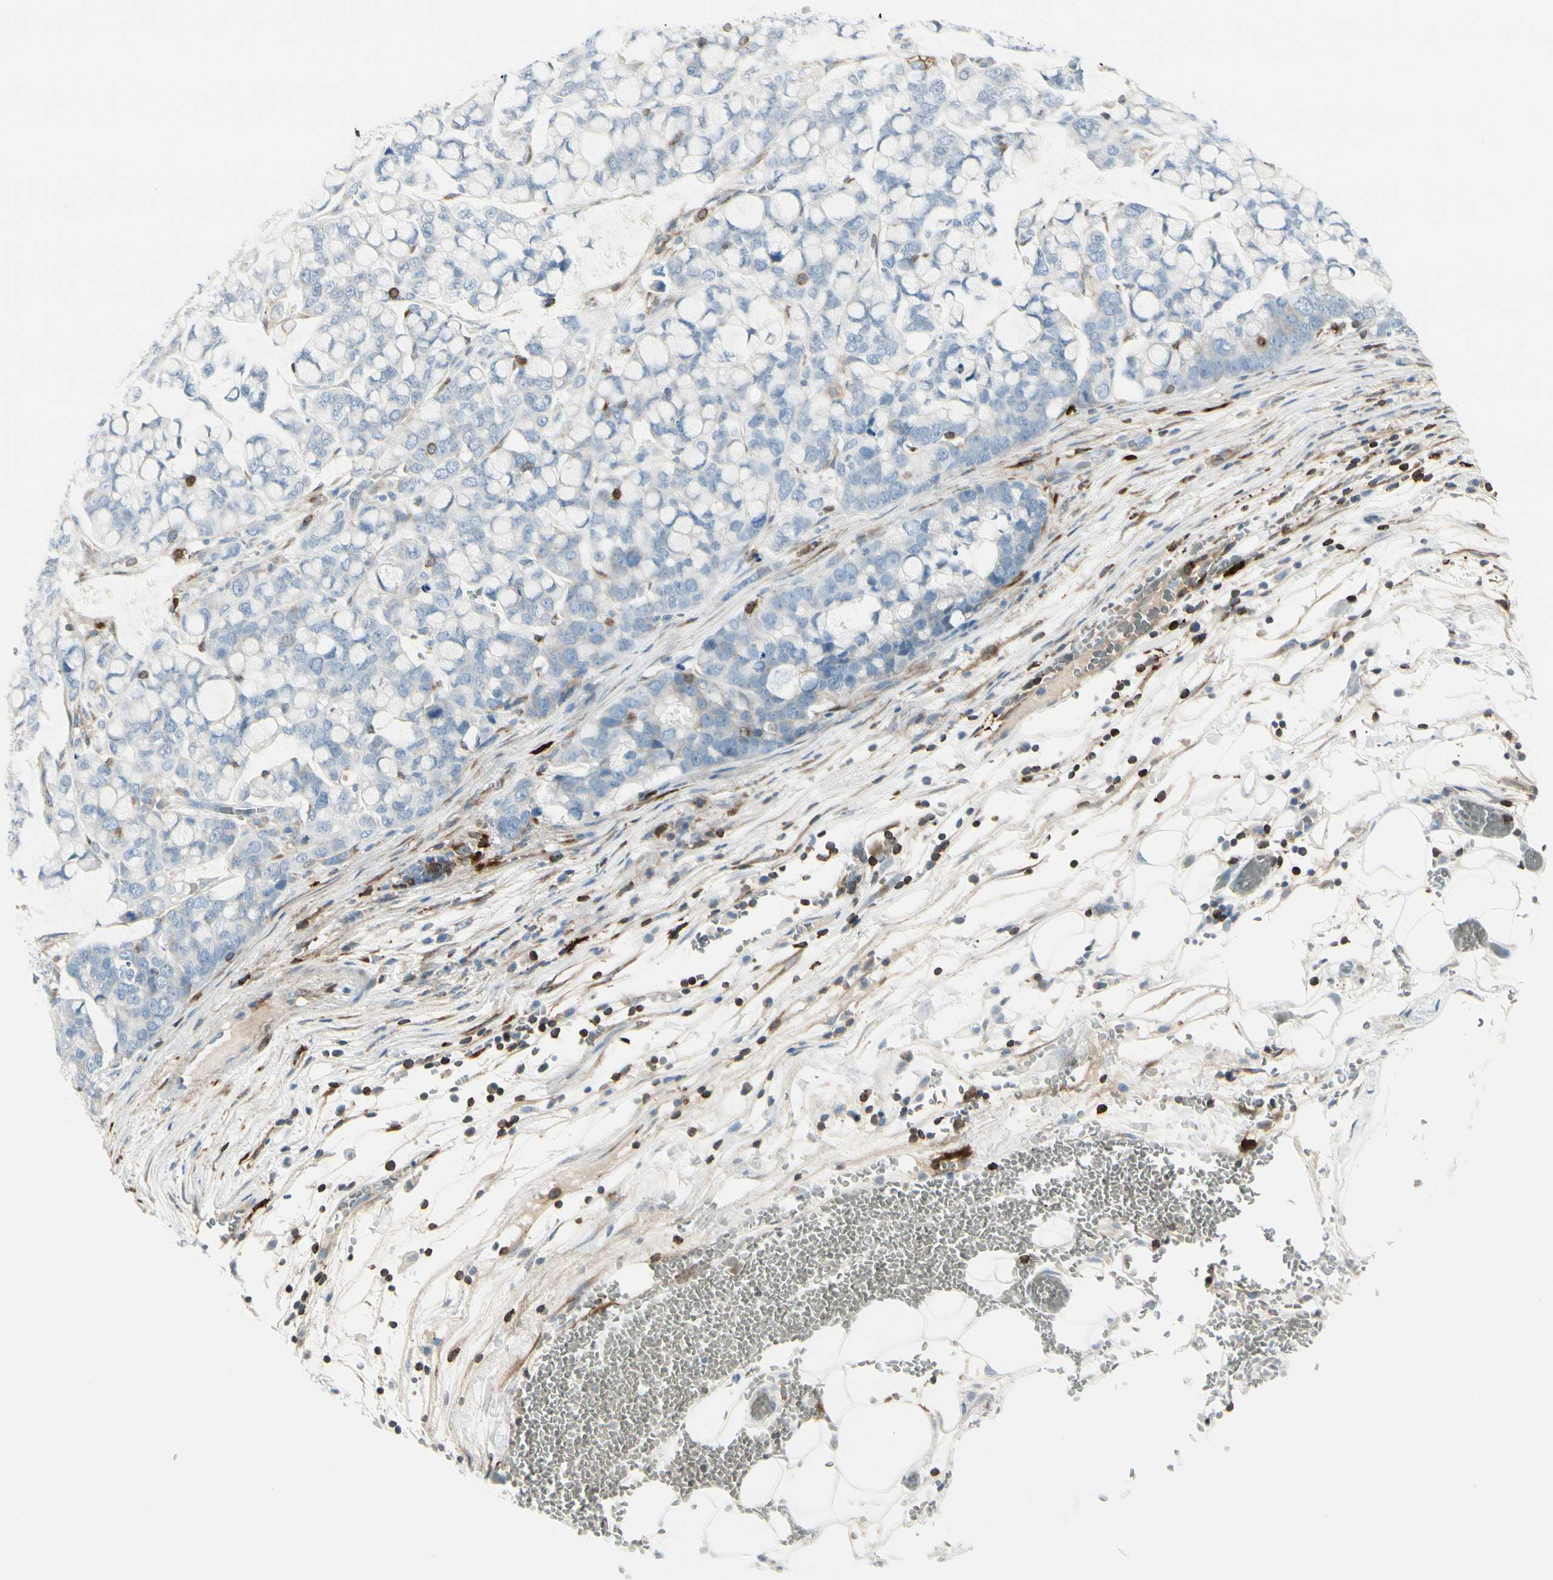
{"staining": {"intensity": "negative", "quantity": "none", "location": "none"}, "tissue": "stomach cancer", "cell_type": "Tumor cells", "image_type": "cancer", "snomed": [{"axis": "morphology", "description": "Adenocarcinoma, NOS"}, {"axis": "topography", "description": "Stomach, lower"}], "caption": "Image shows no significant protein positivity in tumor cells of stomach adenocarcinoma.", "gene": "TRAF1", "patient": {"sex": "male", "age": 84}}